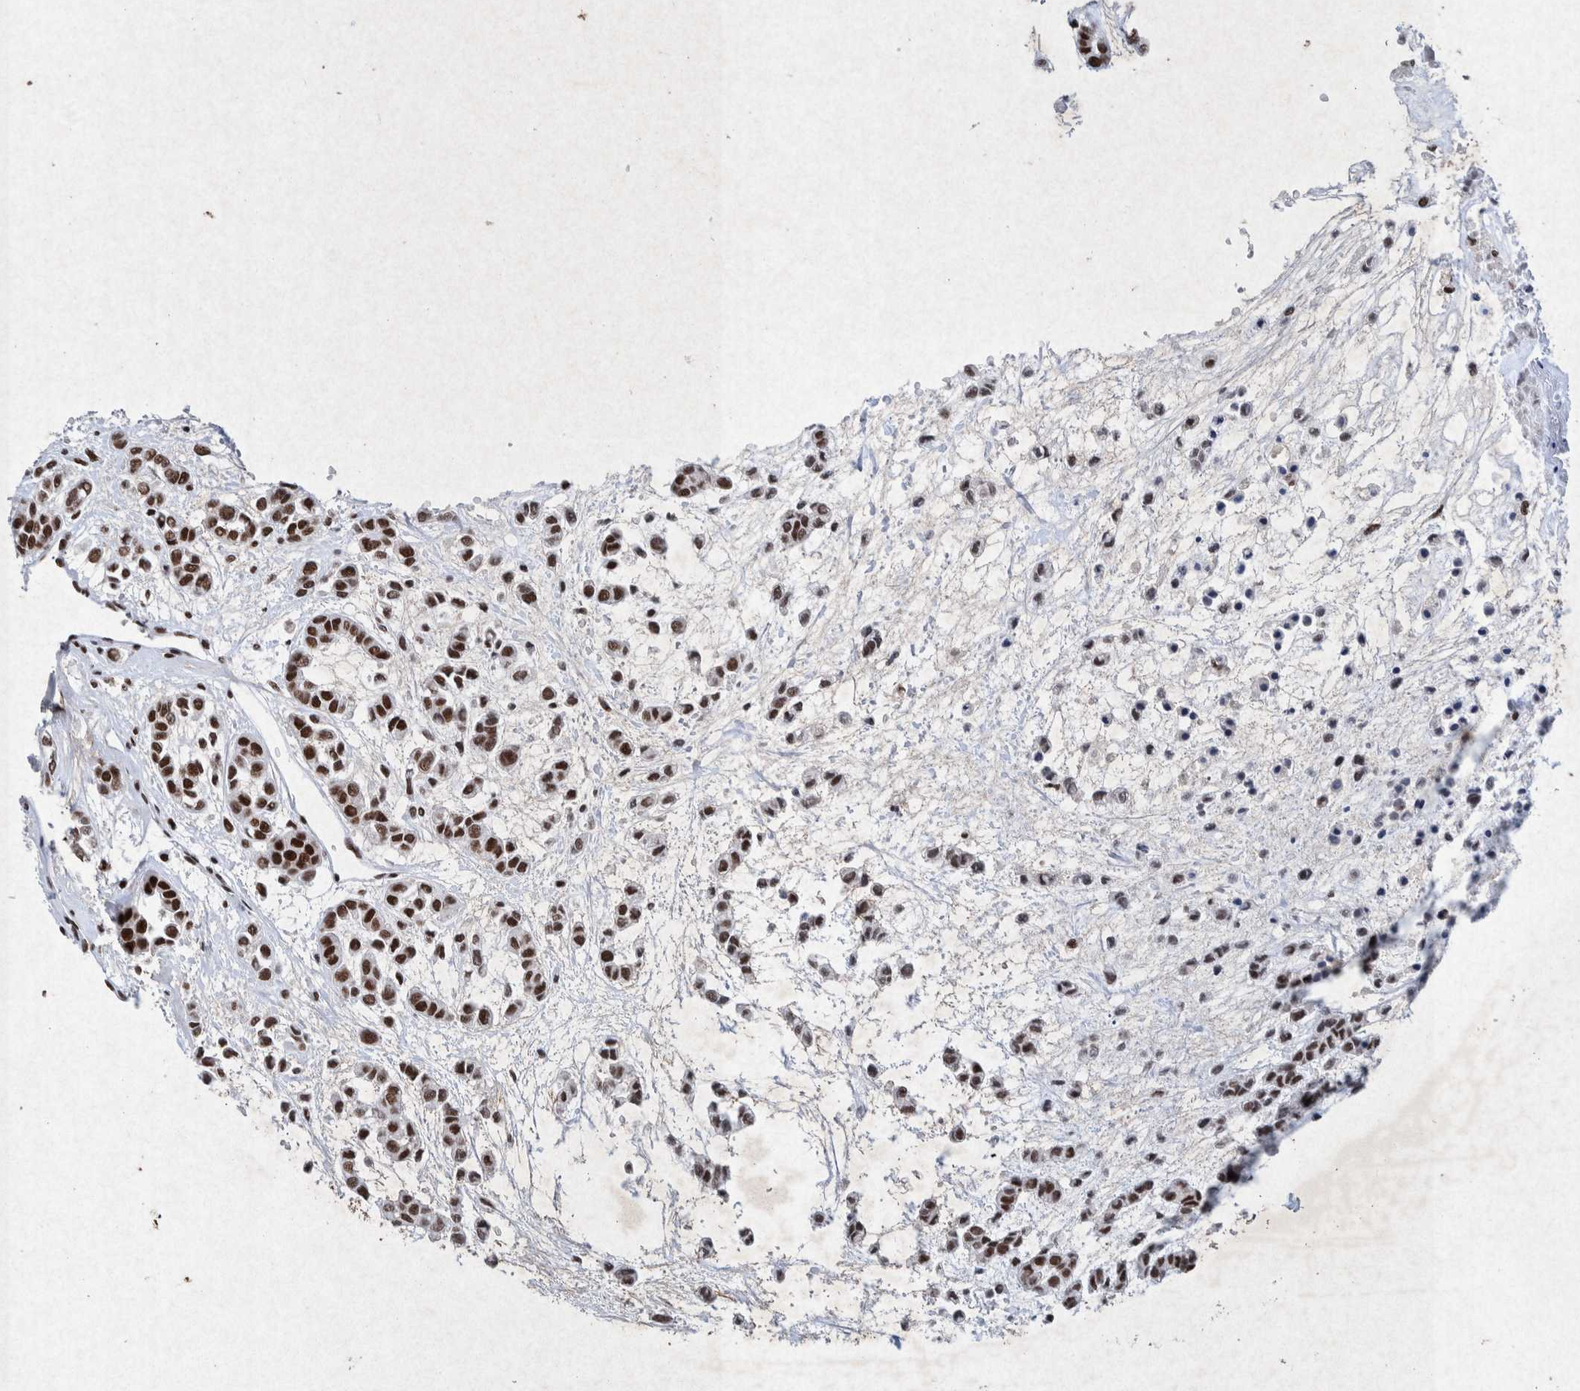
{"staining": {"intensity": "strong", "quantity": ">75%", "location": "nuclear"}, "tissue": "head and neck cancer", "cell_type": "Tumor cells", "image_type": "cancer", "snomed": [{"axis": "morphology", "description": "Adenocarcinoma, NOS"}, {"axis": "morphology", "description": "Adenoma, NOS"}, {"axis": "topography", "description": "Head-Neck"}], "caption": "A micrograph of head and neck adenoma stained for a protein displays strong nuclear brown staining in tumor cells.", "gene": "TAF10", "patient": {"sex": "female", "age": 55}}